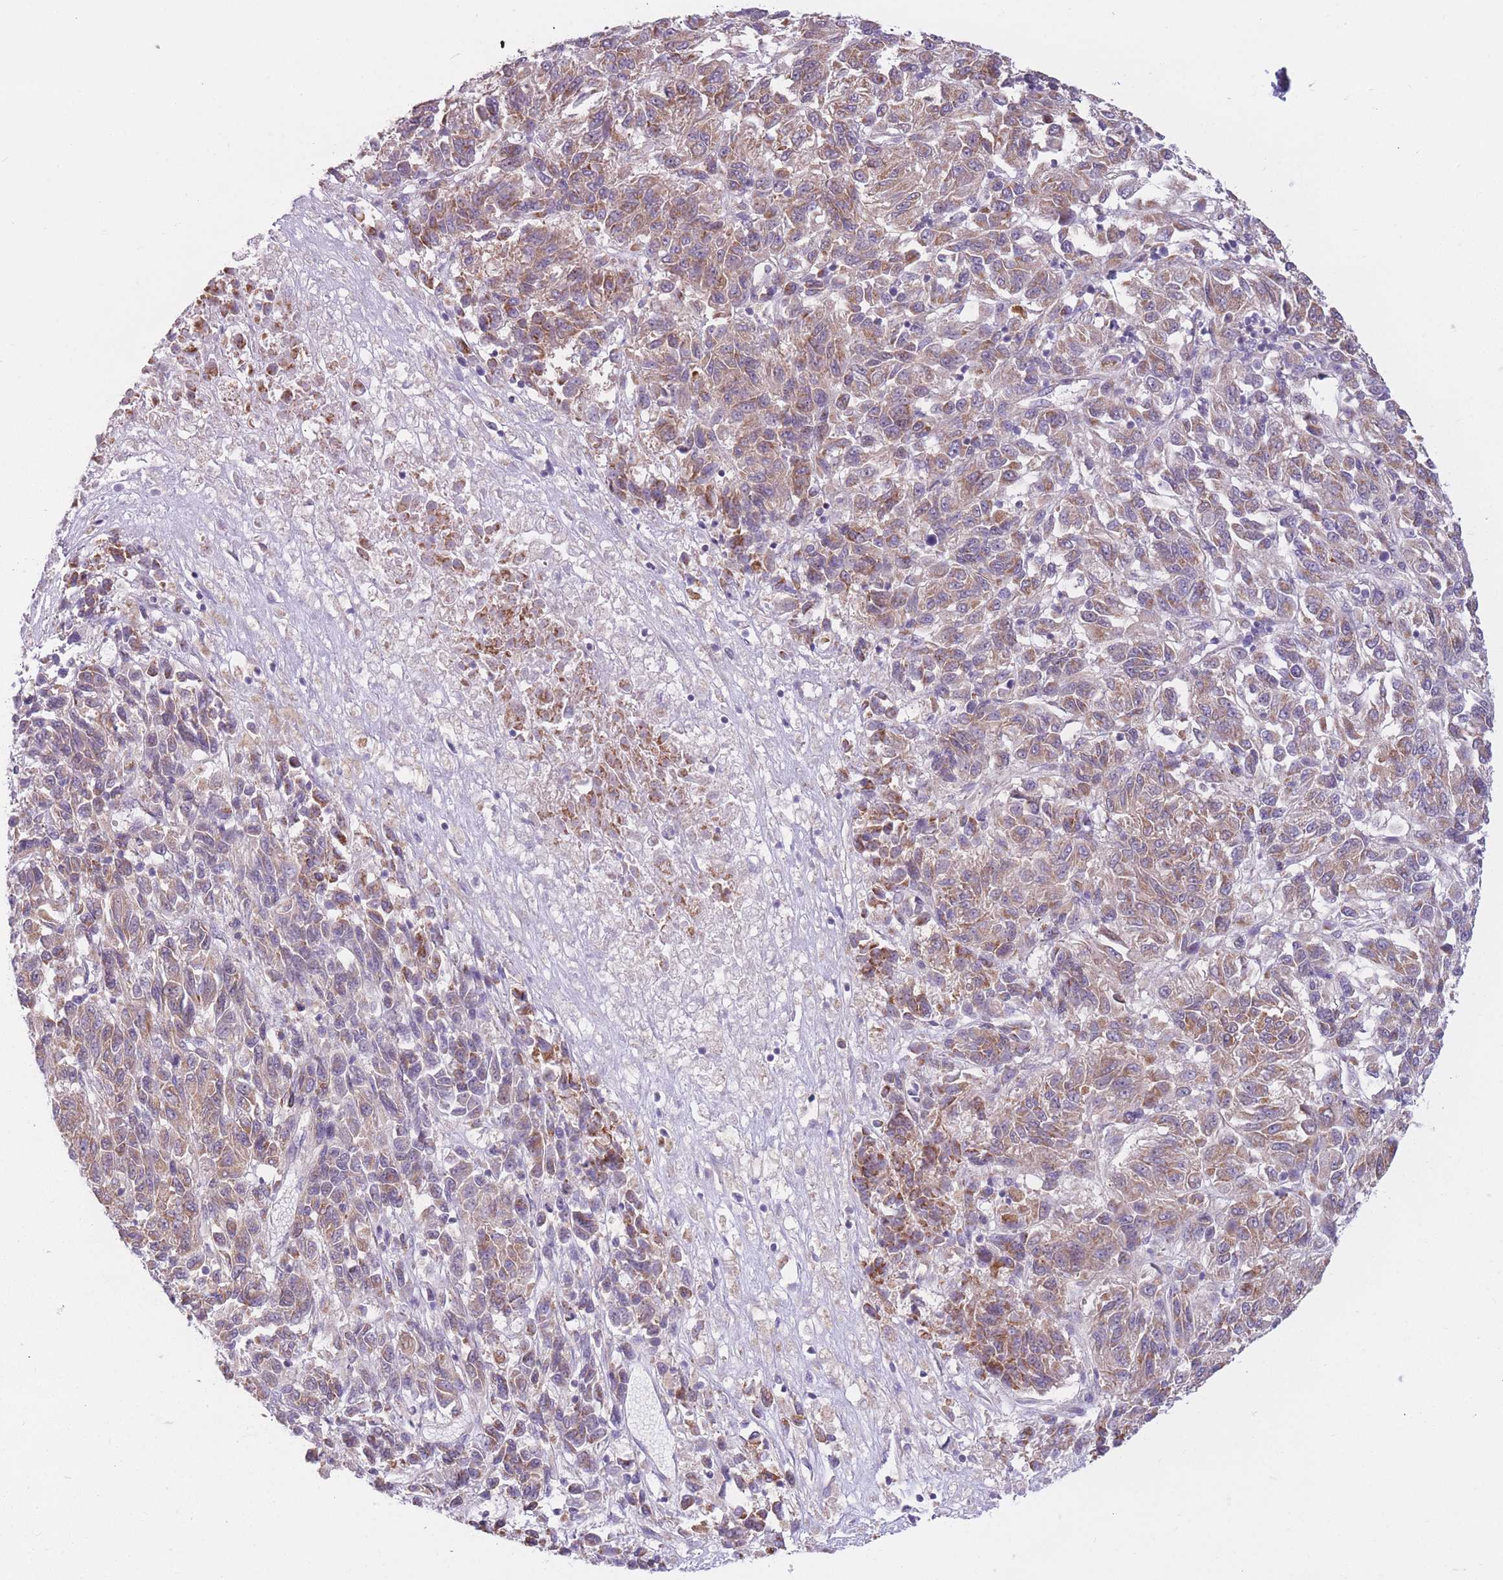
{"staining": {"intensity": "moderate", "quantity": ">75%", "location": "cytoplasmic/membranous"}, "tissue": "melanoma", "cell_type": "Tumor cells", "image_type": "cancer", "snomed": [{"axis": "morphology", "description": "Malignant melanoma, Metastatic site"}, {"axis": "topography", "description": "Lung"}], "caption": "Human melanoma stained for a protein (brown) shows moderate cytoplasmic/membranous positive expression in about >75% of tumor cells.", "gene": "SERPINB3", "patient": {"sex": "male", "age": 64}}